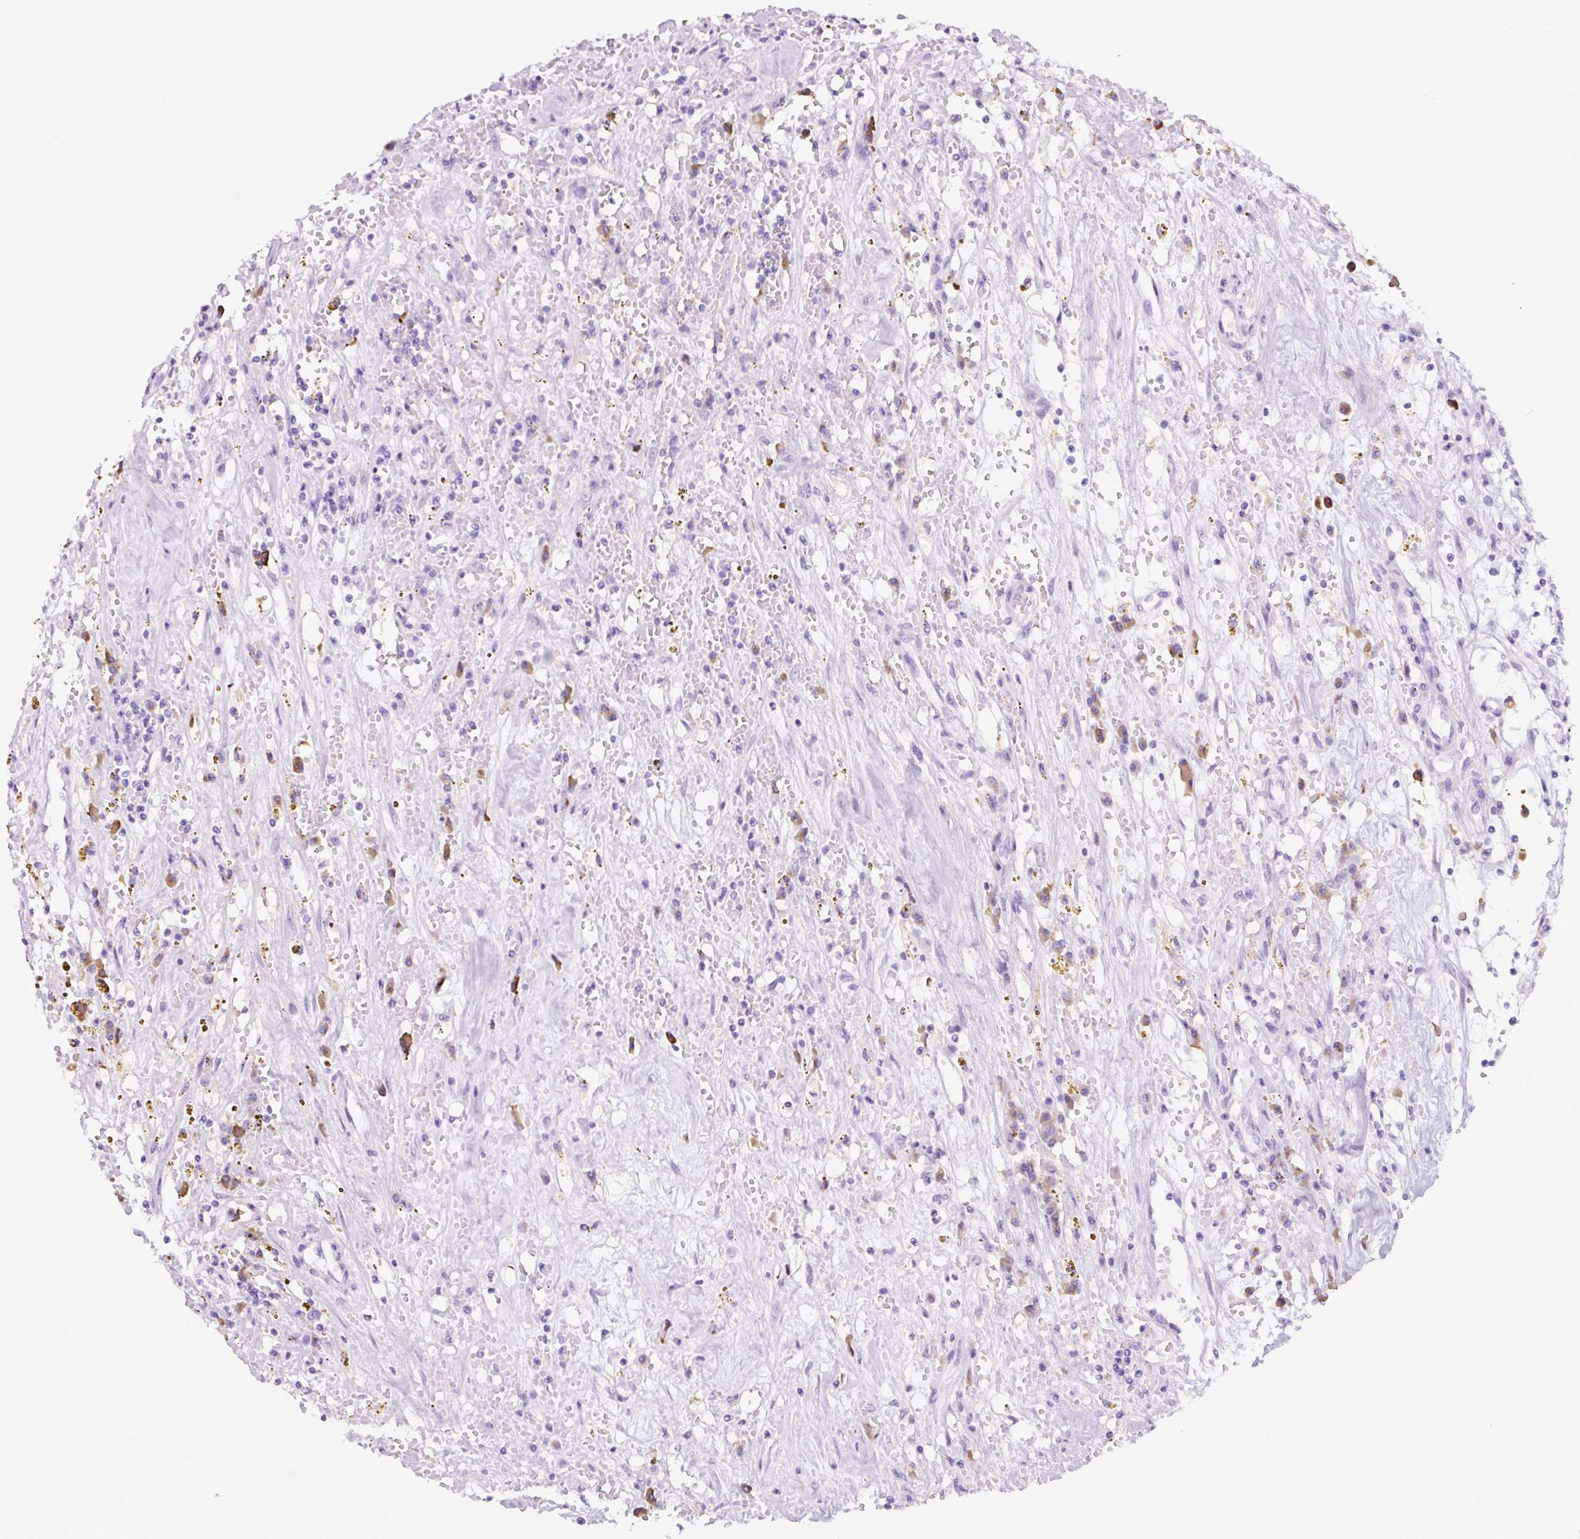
{"staining": {"intensity": "negative", "quantity": "none", "location": "none"}, "tissue": "renal cancer", "cell_type": "Tumor cells", "image_type": "cancer", "snomed": [{"axis": "morphology", "description": "Adenocarcinoma, NOS"}, {"axis": "topography", "description": "Kidney"}], "caption": "High magnification brightfield microscopy of renal adenocarcinoma stained with DAB (brown) and counterstained with hematoxylin (blue): tumor cells show no significant staining.", "gene": "RNF212B", "patient": {"sex": "male", "age": 56}}